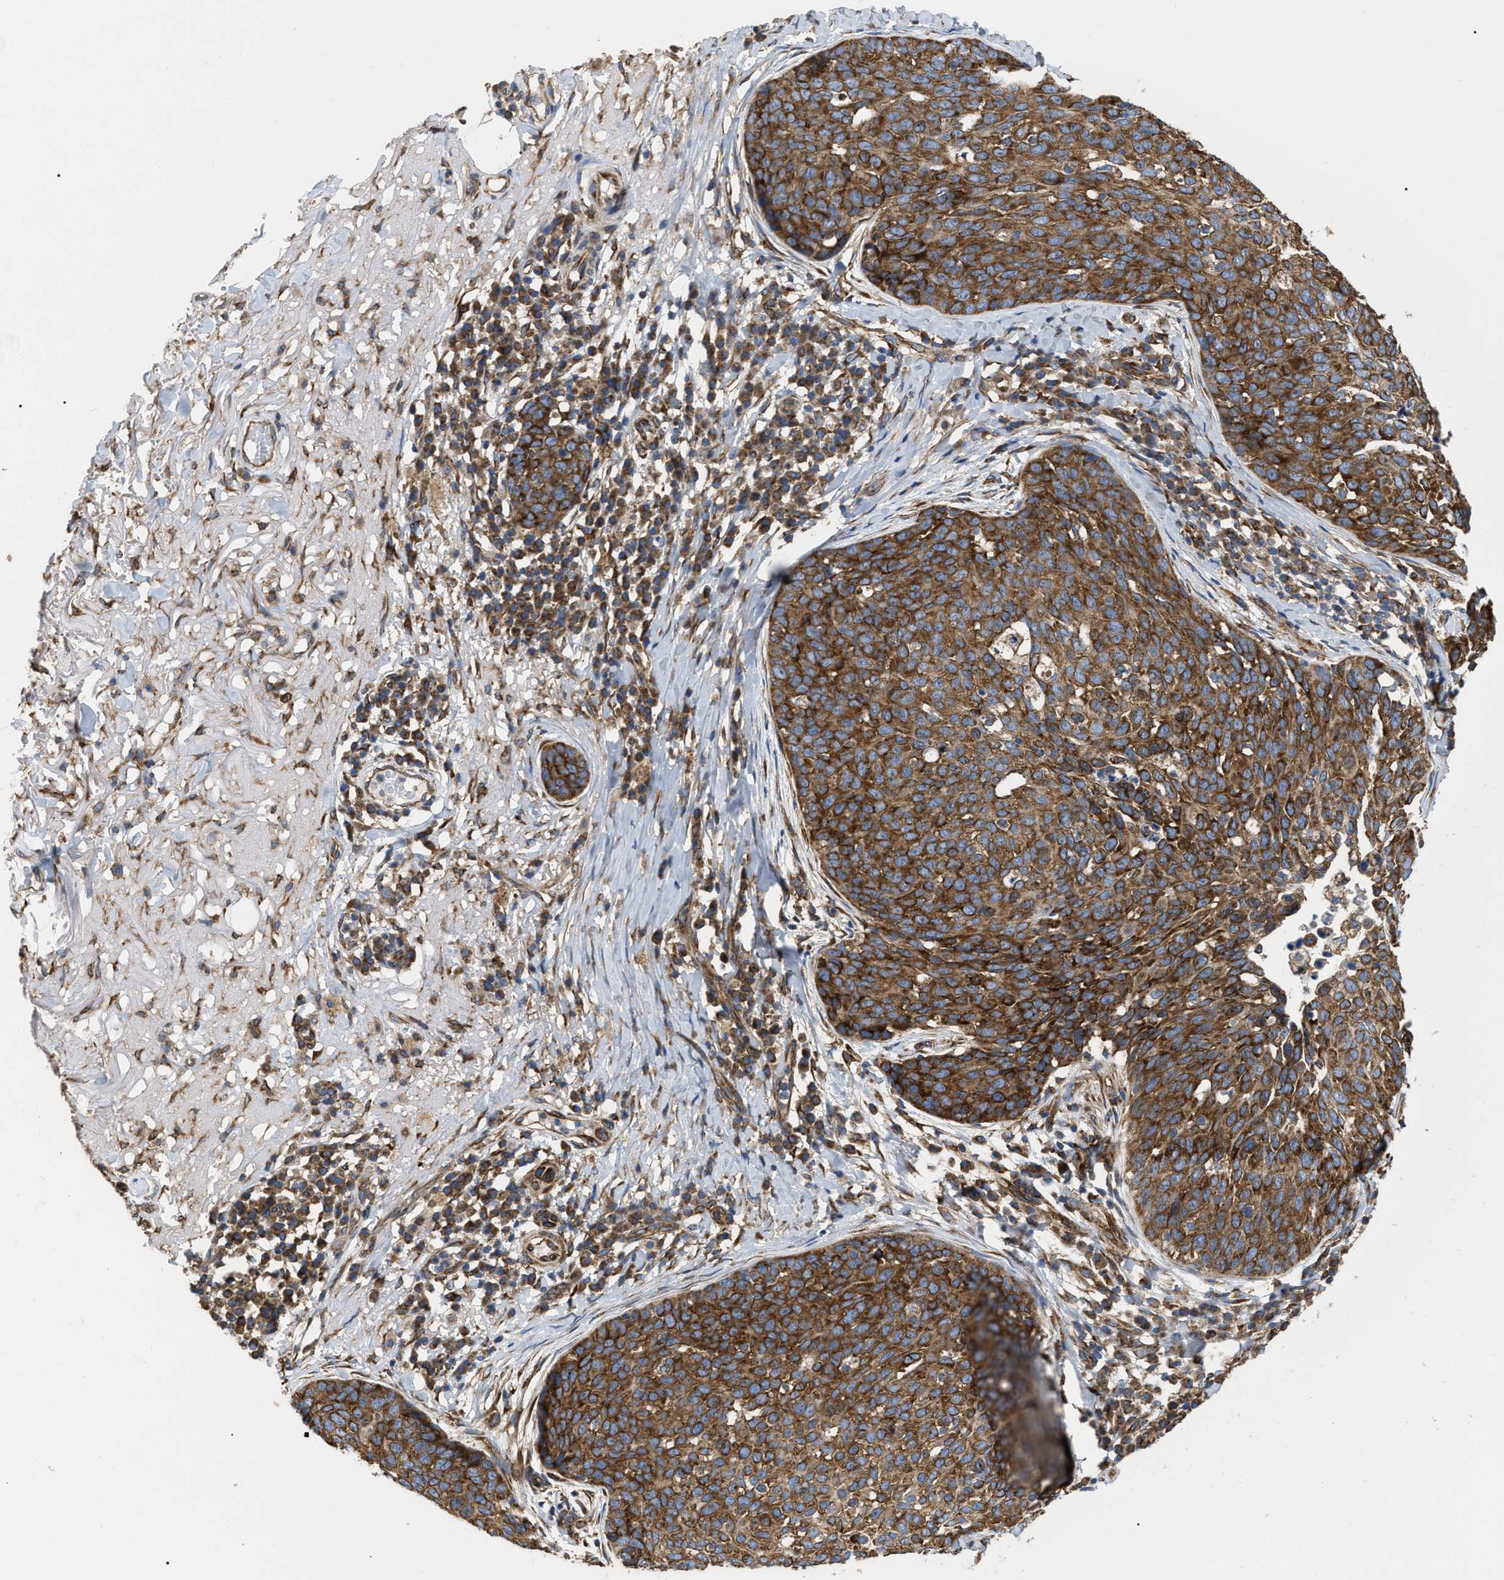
{"staining": {"intensity": "strong", "quantity": ">75%", "location": "cytoplasmic/membranous"}, "tissue": "skin cancer", "cell_type": "Tumor cells", "image_type": "cancer", "snomed": [{"axis": "morphology", "description": "Squamous cell carcinoma in situ, NOS"}, {"axis": "morphology", "description": "Squamous cell carcinoma, NOS"}, {"axis": "topography", "description": "Skin"}], "caption": "IHC of human skin squamous cell carcinoma exhibits high levels of strong cytoplasmic/membranous expression in approximately >75% of tumor cells.", "gene": "FAM120A", "patient": {"sex": "male", "age": 93}}